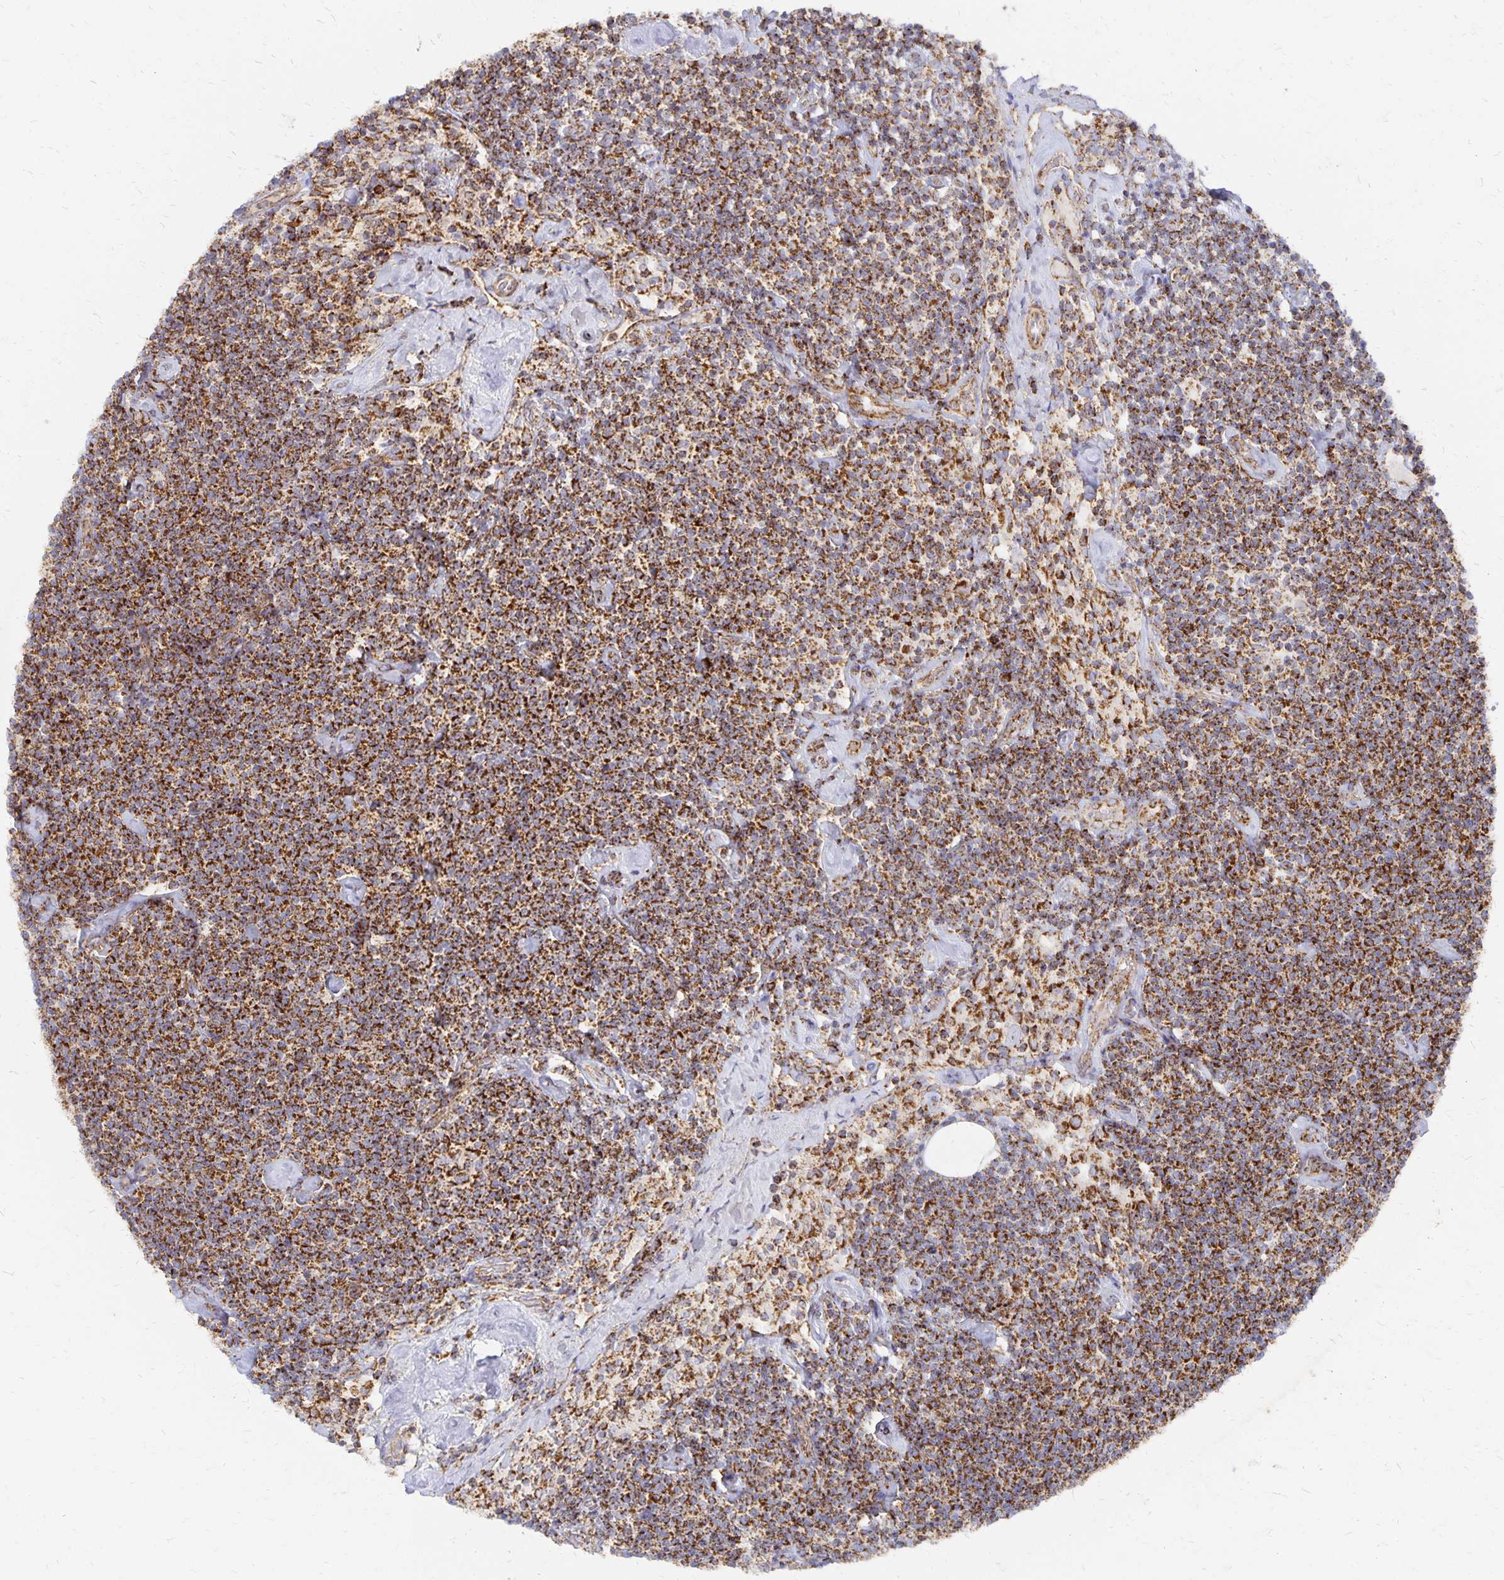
{"staining": {"intensity": "strong", "quantity": ">75%", "location": "cytoplasmic/membranous"}, "tissue": "lymphoma", "cell_type": "Tumor cells", "image_type": "cancer", "snomed": [{"axis": "morphology", "description": "Malignant lymphoma, non-Hodgkin's type, Low grade"}, {"axis": "topography", "description": "Lymph node"}], "caption": "An image showing strong cytoplasmic/membranous positivity in about >75% of tumor cells in malignant lymphoma, non-Hodgkin's type (low-grade), as visualized by brown immunohistochemical staining.", "gene": "STOML2", "patient": {"sex": "male", "age": 81}}